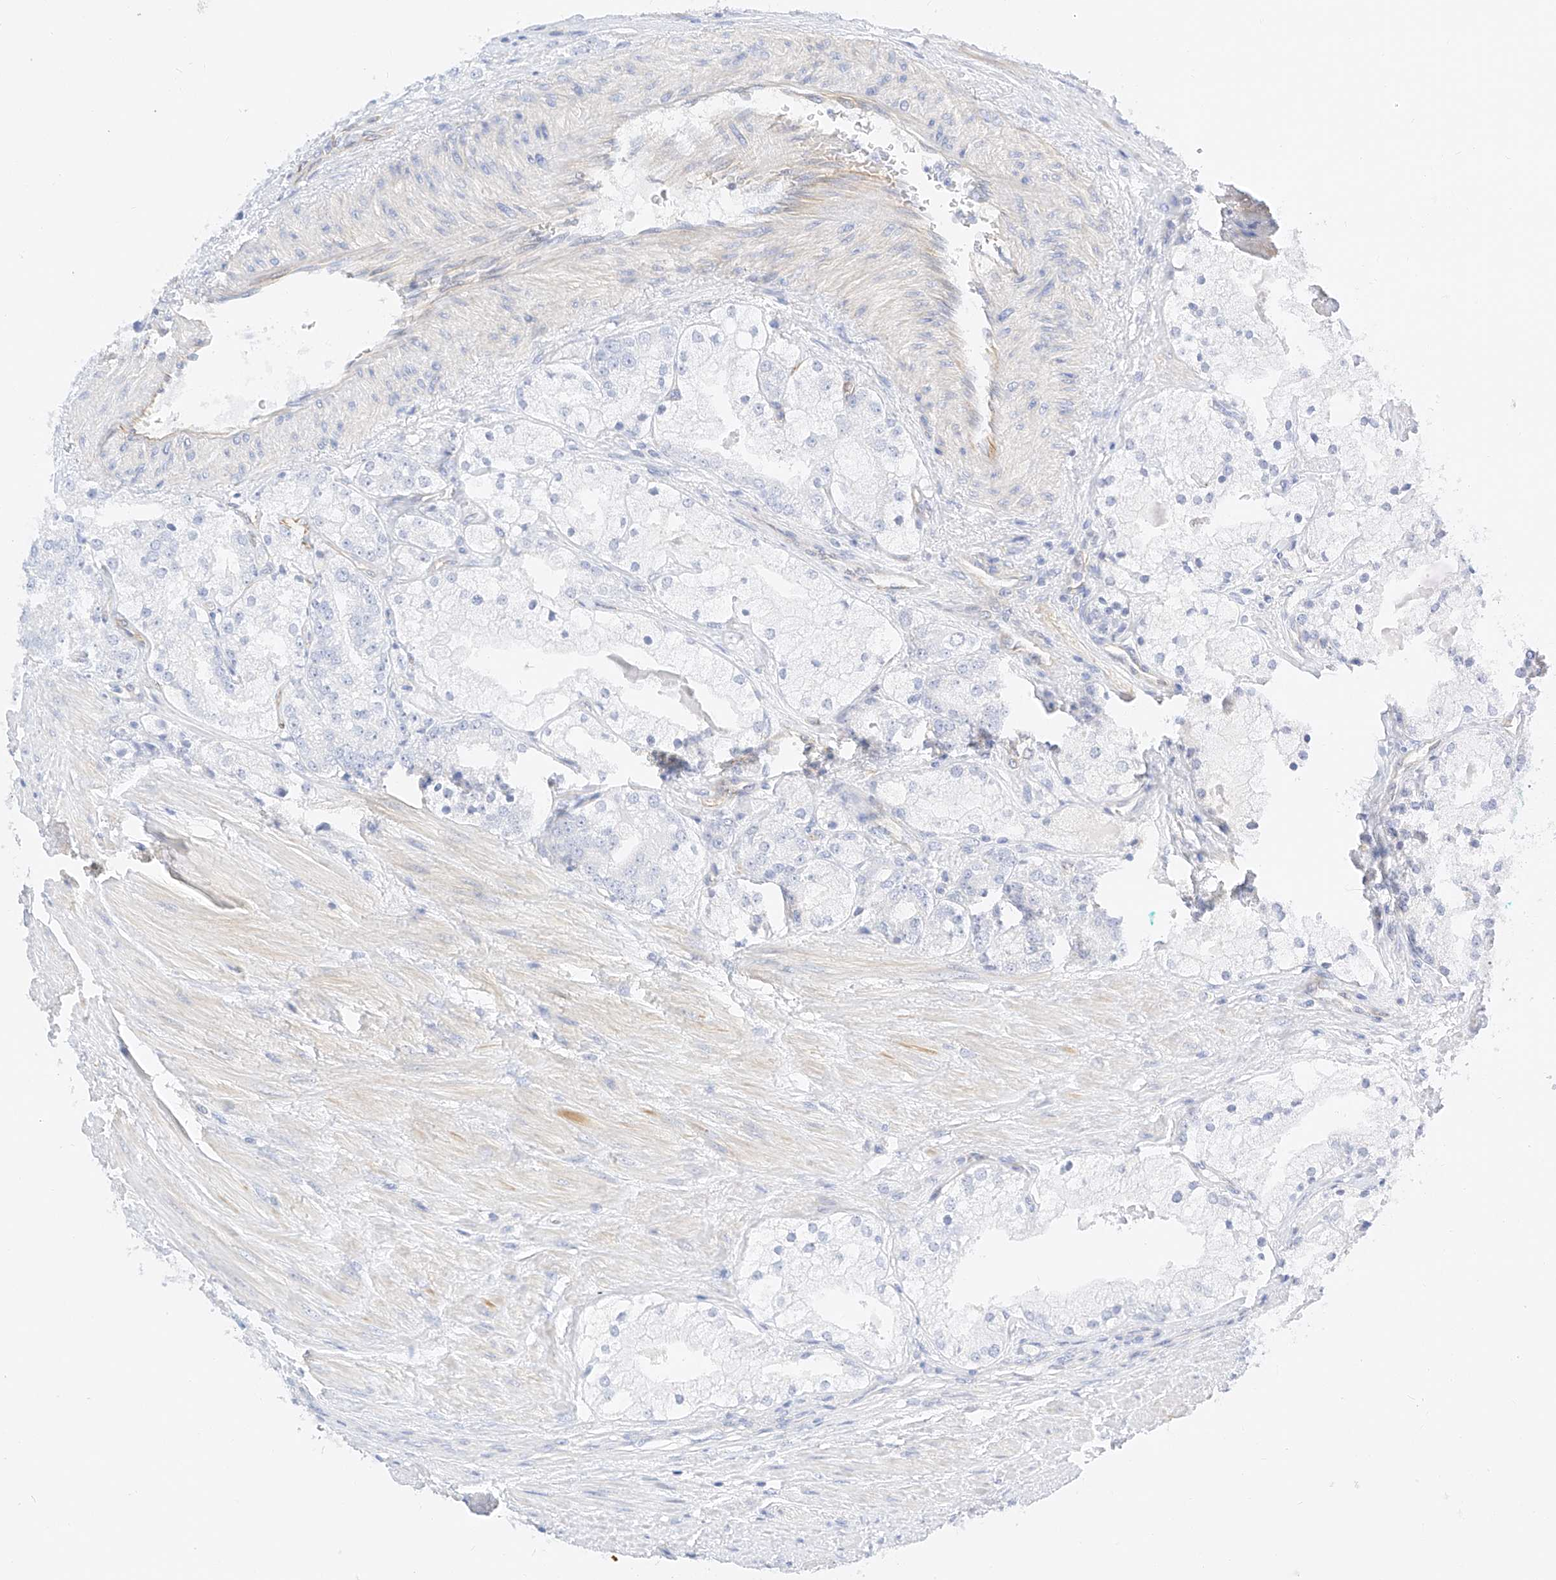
{"staining": {"intensity": "negative", "quantity": "none", "location": "none"}, "tissue": "prostate cancer", "cell_type": "Tumor cells", "image_type": "cancer", "snomed": [{"axis": "morphology", "description": "Adenocarcinoma, High grade"}, {"axis": "topography", "description": "Prostate"}], "caption": "A micrograph of human prostate cancer (adenocarcinoma (high-grade)) is negative for staining in tumor cells. (Brightfield microscopy of DAB (3,3'-diaminobenzidine) immunohistochemistry (IHC) at high magnification).", "gene": "CDCP2", "patient": {"sex": "male", "age": 50}}